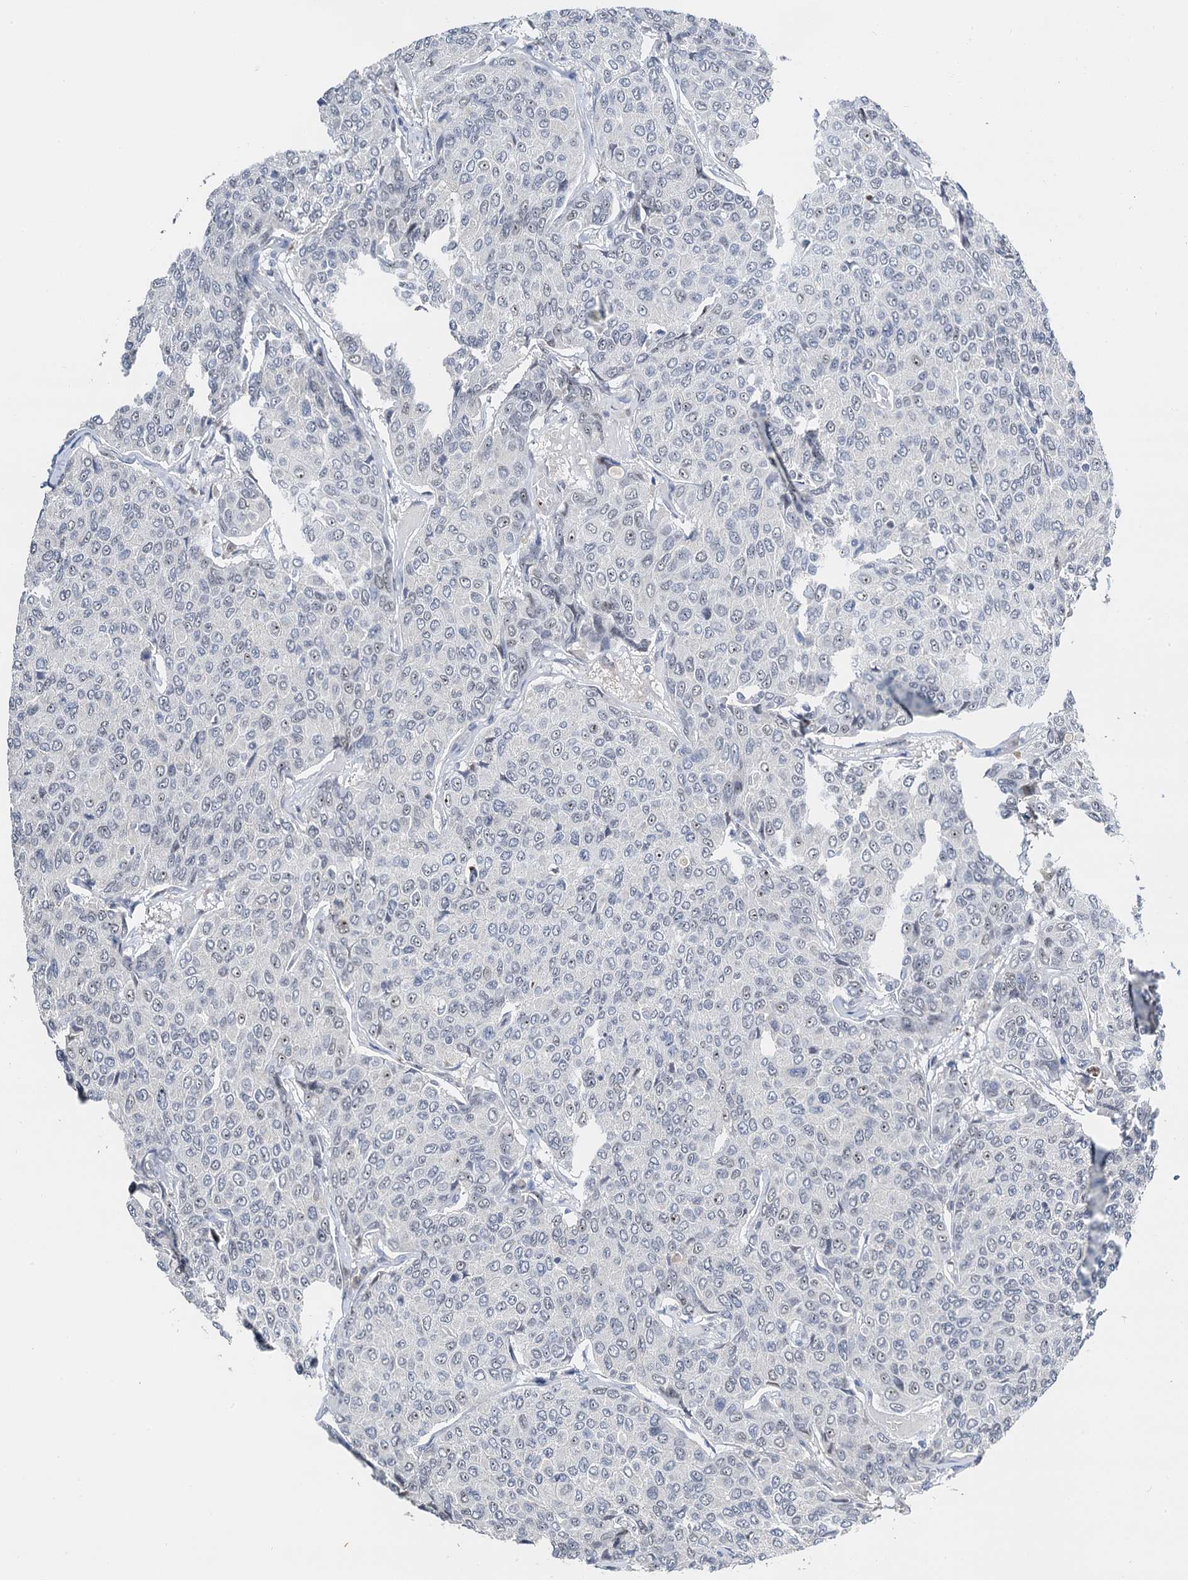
{"staining": {"intensity": "weak", "quantity": "25%-75%", "location": "nuclear"}, "tissue": "breast cancer", "cell_type": "Tumor cells", "image_type": "cancer", "snomed": [{"axis": "morphology", "description": "Duct carcinoma"}, {"axis": "topography", "description": "Breast"}], "caption": "Human intraductal carcinoma (breast) stained with a brown dye reveals weak nuclear positive staining in about 25%-75% of tumor cells.", "gene": "NOP2", "patient": {"sex": "female", "age": 55}}